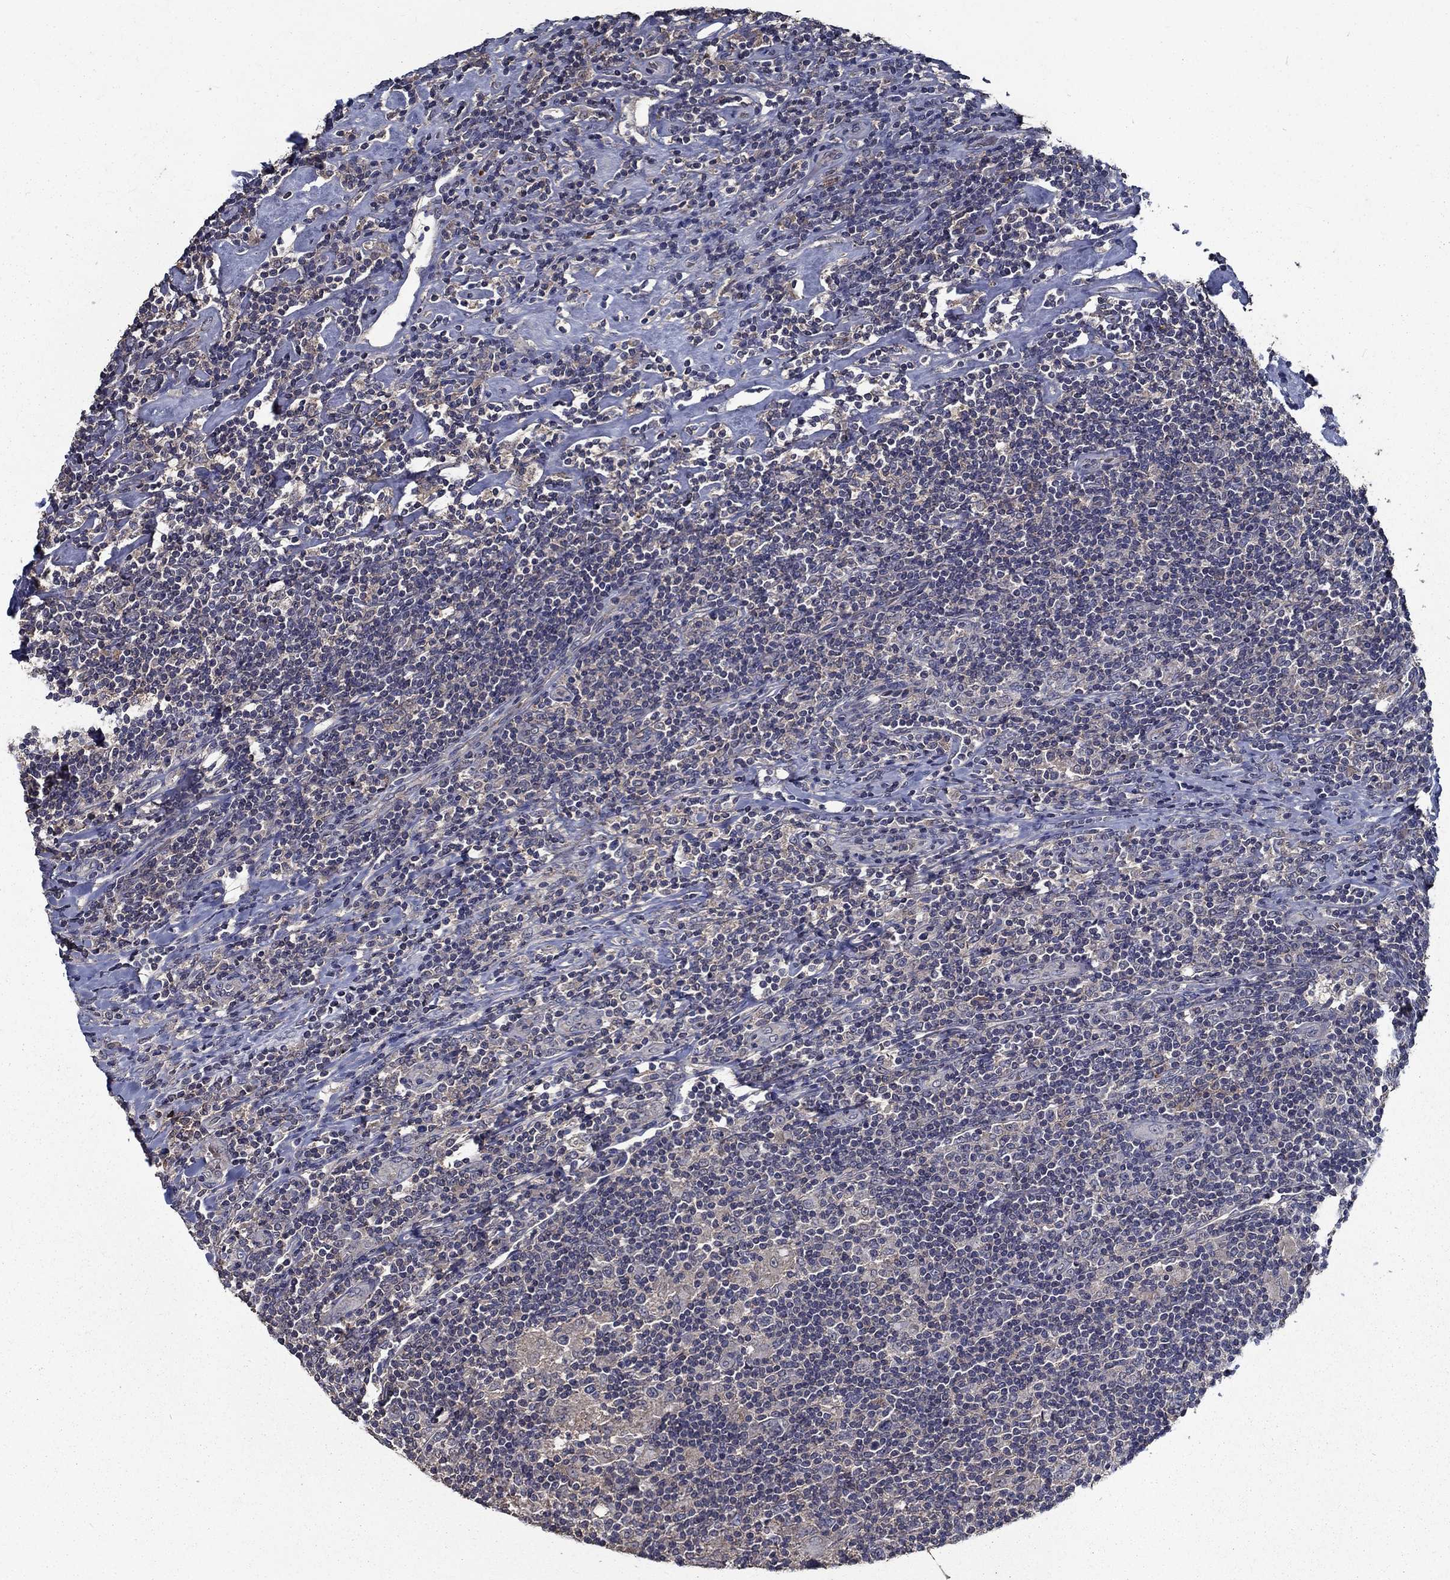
{"staining": {"intensity": "negative", "quantity": "none", "location": "none"}, "tissue": "lymphoma", "cell_type": "Tumor cells", "image_type": "cancer", "snomed": [{"axis": "morphology", "description": "Hodgkin's disease, NOS"}, {"axis": "topography", "description": "Lymph node"}], "caption": "Immunohistochemical staining of human Hodgkin's disease shows no significant staining in tumor cells.", "gene": "SLC44A1", "patient": {"sex": "male", "age": 40}}